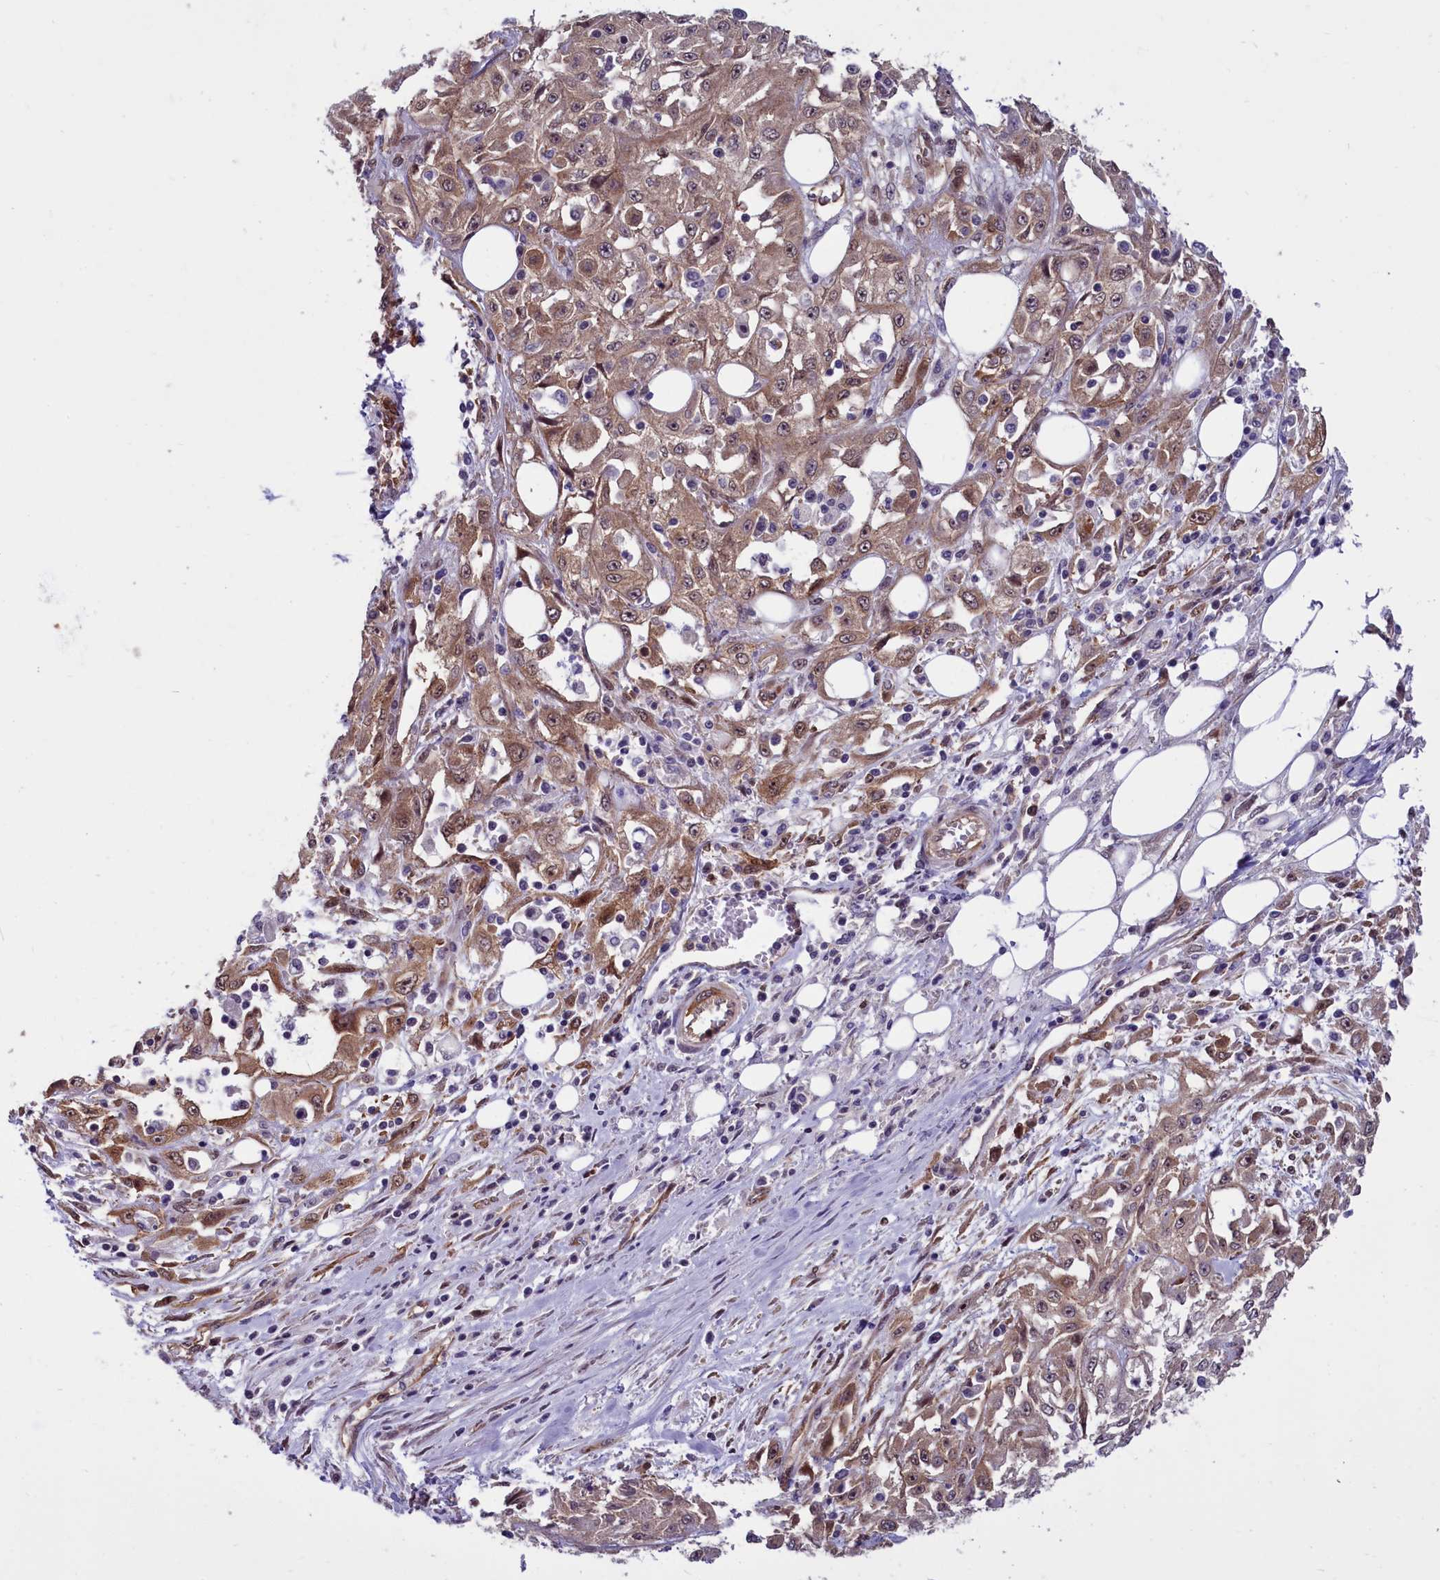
{"staining": {"intensity": "moderate", "quantity": "25%-75%", "location": "cytoplasmic/membranous,nuclear"}, "tissue": "skin cancer", "cell_type": "Tumor cells", "image_type": "cancer", "snomed": [{"axis": "morphology", "description": "Squamous cell carcinoma, NOS"}, {"axis": "morphology", "description": "Squamous cell carcinoma, metastatic, NOS"}, {"axis": "topography", "description": "Skin"}, {"axis": "topography", "description": "Lymph node"}], "caption": "Skin cancer (metastatic squamous cell carcinoma) stained with a brown dye exhibits moderate cytoplasmic/membranous and nuclear positive expression in approximately 25%-75% of tumor cells.", "gene": "BCAR1", "patient": {"sex": "male", "age": 75}}